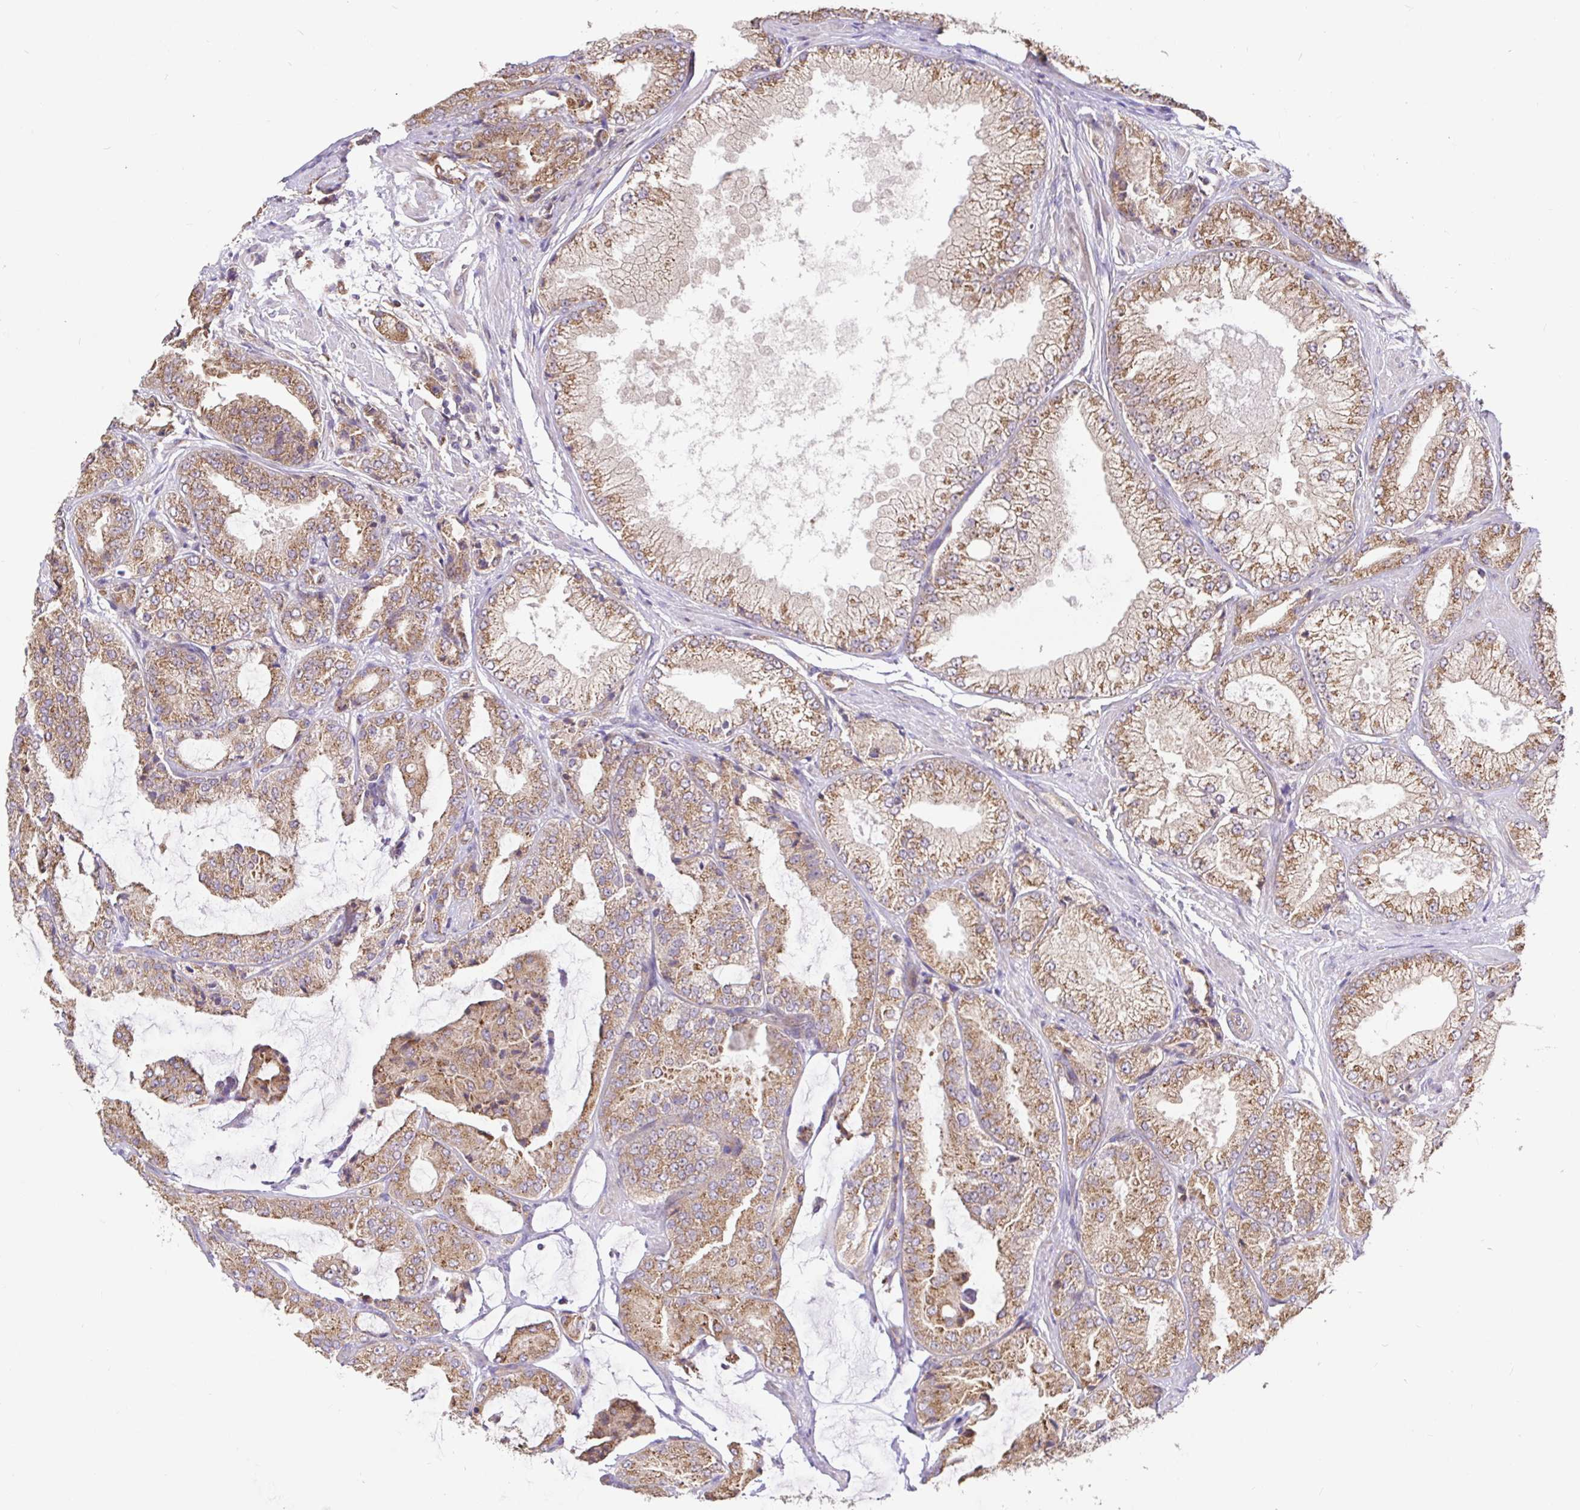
{"staining": {"intensity": "moderate", "quantity": ">75%", "location": "cytoplasmic/membranous"}, "tissue": "prostate cancer", "cell_type": "Tumor cells", "image_type": "cancer", "snomed": [{"axis": "morphology", "description": "Adenocarcinoma, High grade"}, {"axis": "topography", "description": "Prostate"}], "caption": "This photomicrograph displays immunohistochemistry (IHC) staining of human prostate cancer, with medium moderate cytoplasmic/membranous positivity in about >75% of tumor cells.", "gene": "ELP1", "patient": {"sex": "male", "age": 68}}